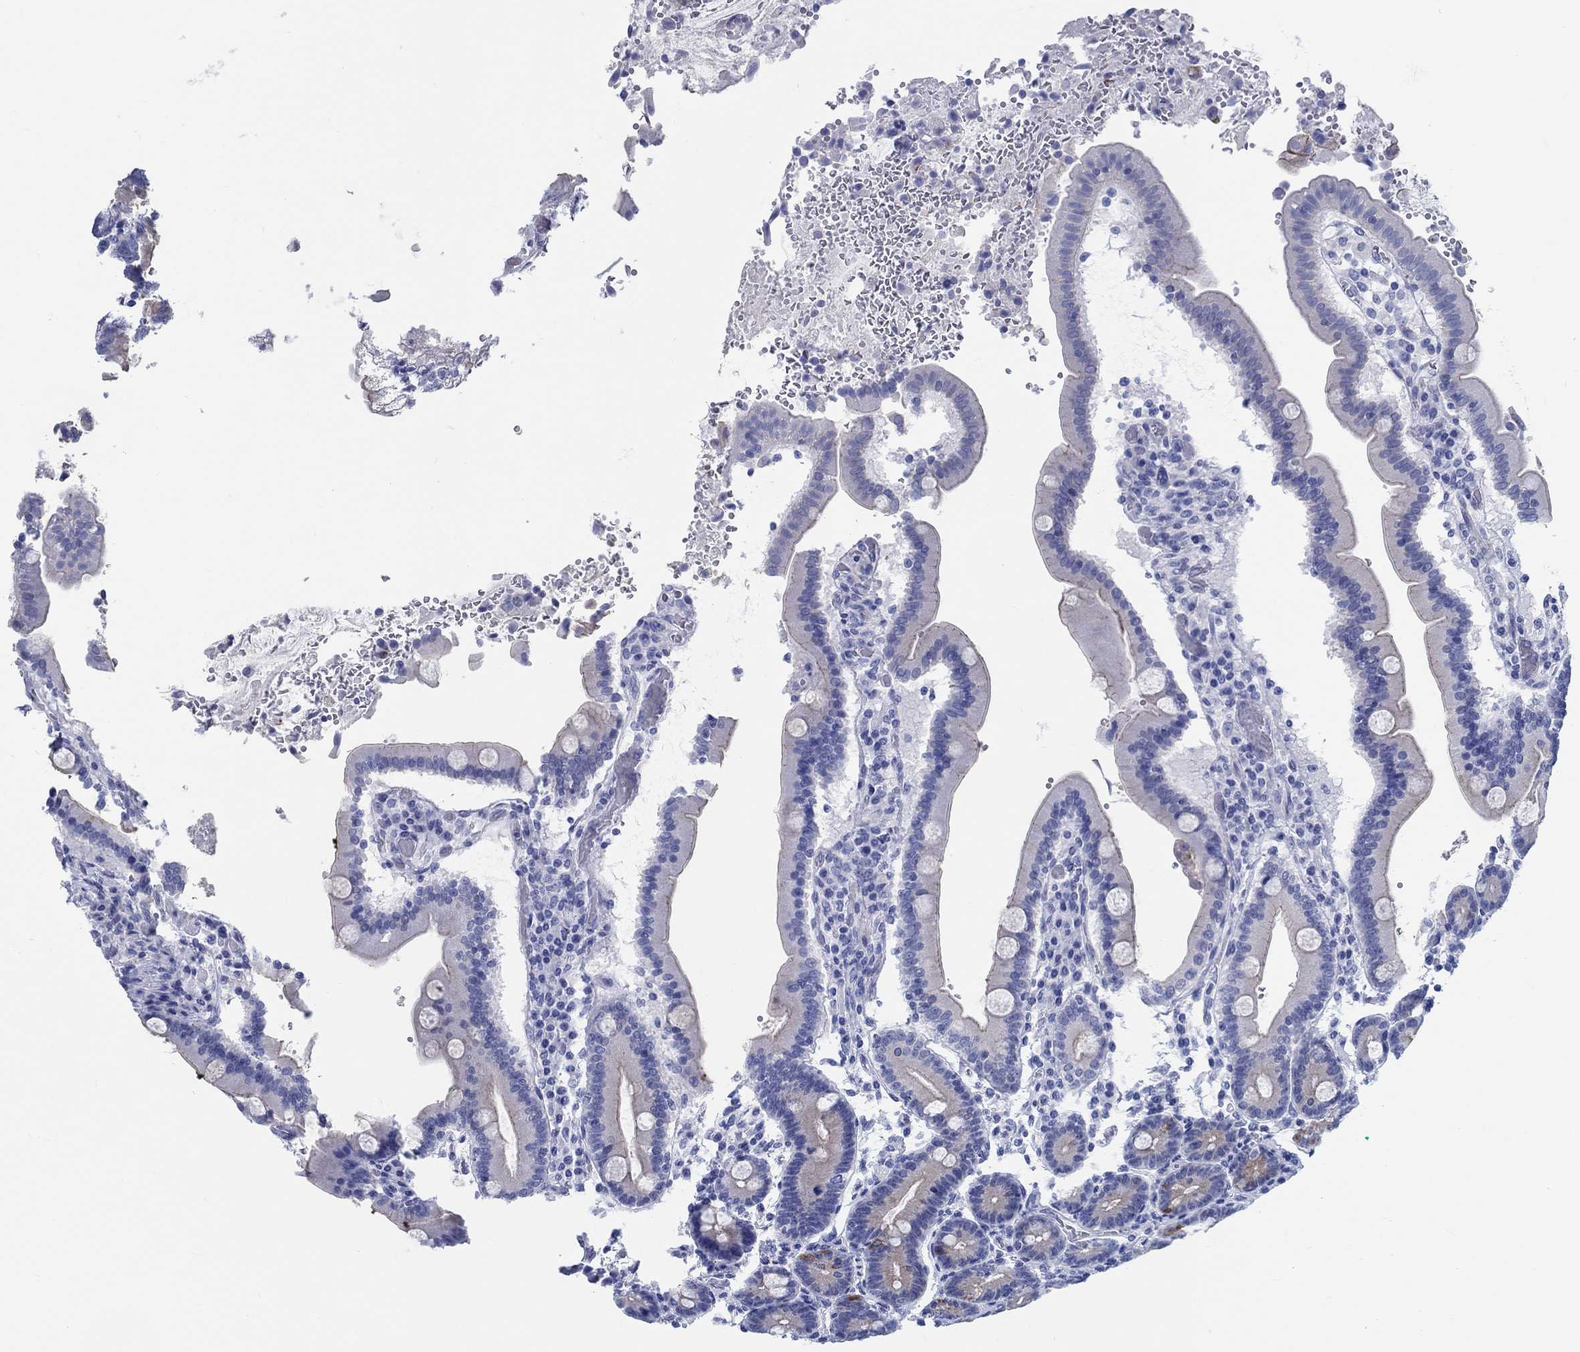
{"staining": {"intensity": "moderate", "quantity": "<25%", "location": "cytoplasmic/membranous"}, "tissue": "duodenum", "cell_type": "Glandular cells", "image_type": "normal", "snomed": [{"axis": "morphology", "description": "Normal tissue, NOS"}, {"axis": "topography", "description": "Duodenum"}], "caption": "Immunohistochemistry (IHC) of unremarkable human duodenum exhibits low levels of moderate cytoplasmic/membranous positivity in about <25% of glandular cells.", "gene": "RD3L", "patient": {"sex": "female", "age": 62}}